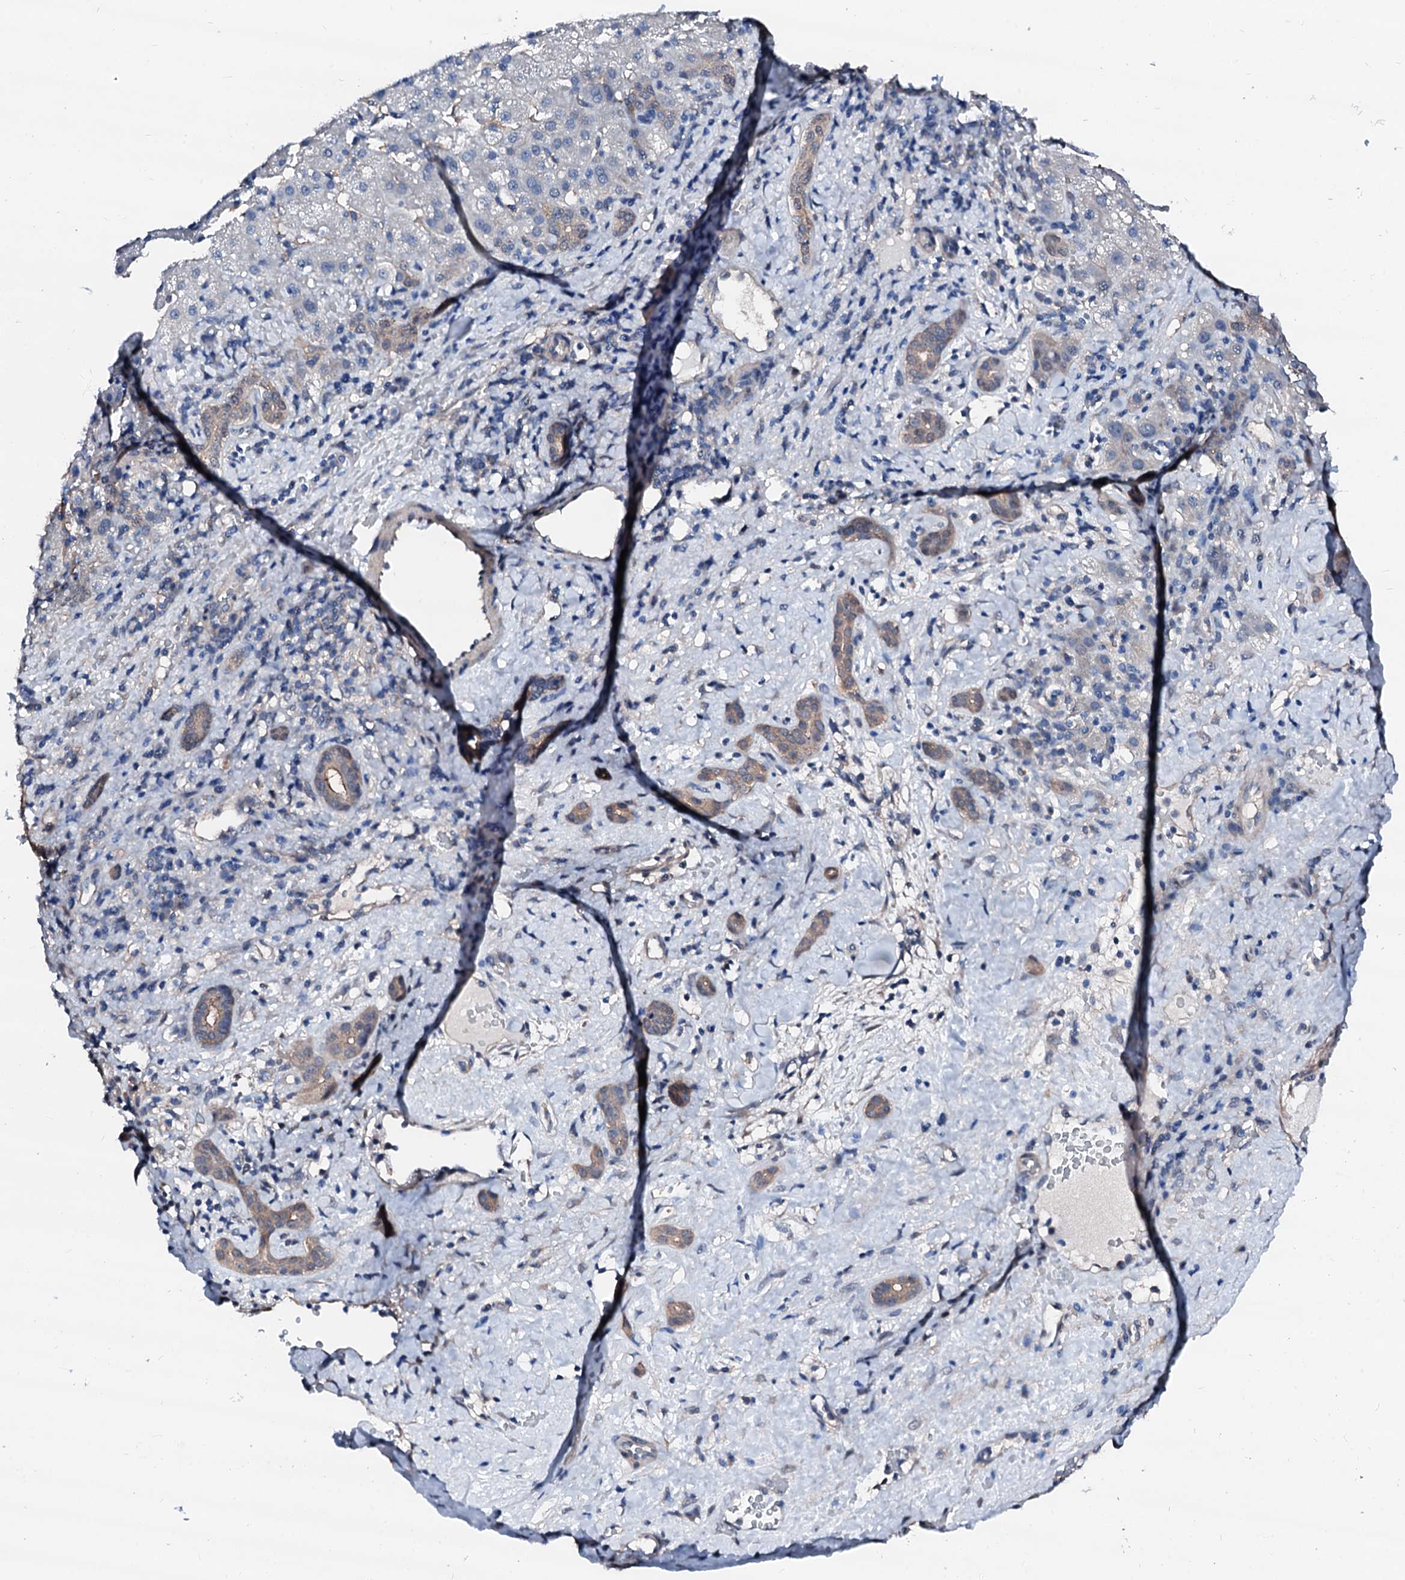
{"staining": {"intensity": "weak", "quantity": "<25%", "location": "cytoplasmic/membranous"}, "tissue": "liver cancer", "cell_type": "Tumor cells", "image_type": "cancer", "snomed": [{"axis": "morphology", "description": "Normal tissue, NOS"}, {"axis": "morphology", "description": "Carcinoma, Hepatocellular, NOS"}, {"axis": "topography", "description": "Liver"}], "caption": "Tumor cells are negative for protein expression in human liver cancer (hepatocellular carcinoma).", "gene": "CSN2", "patient": {"sex": "male", "age": 57}}